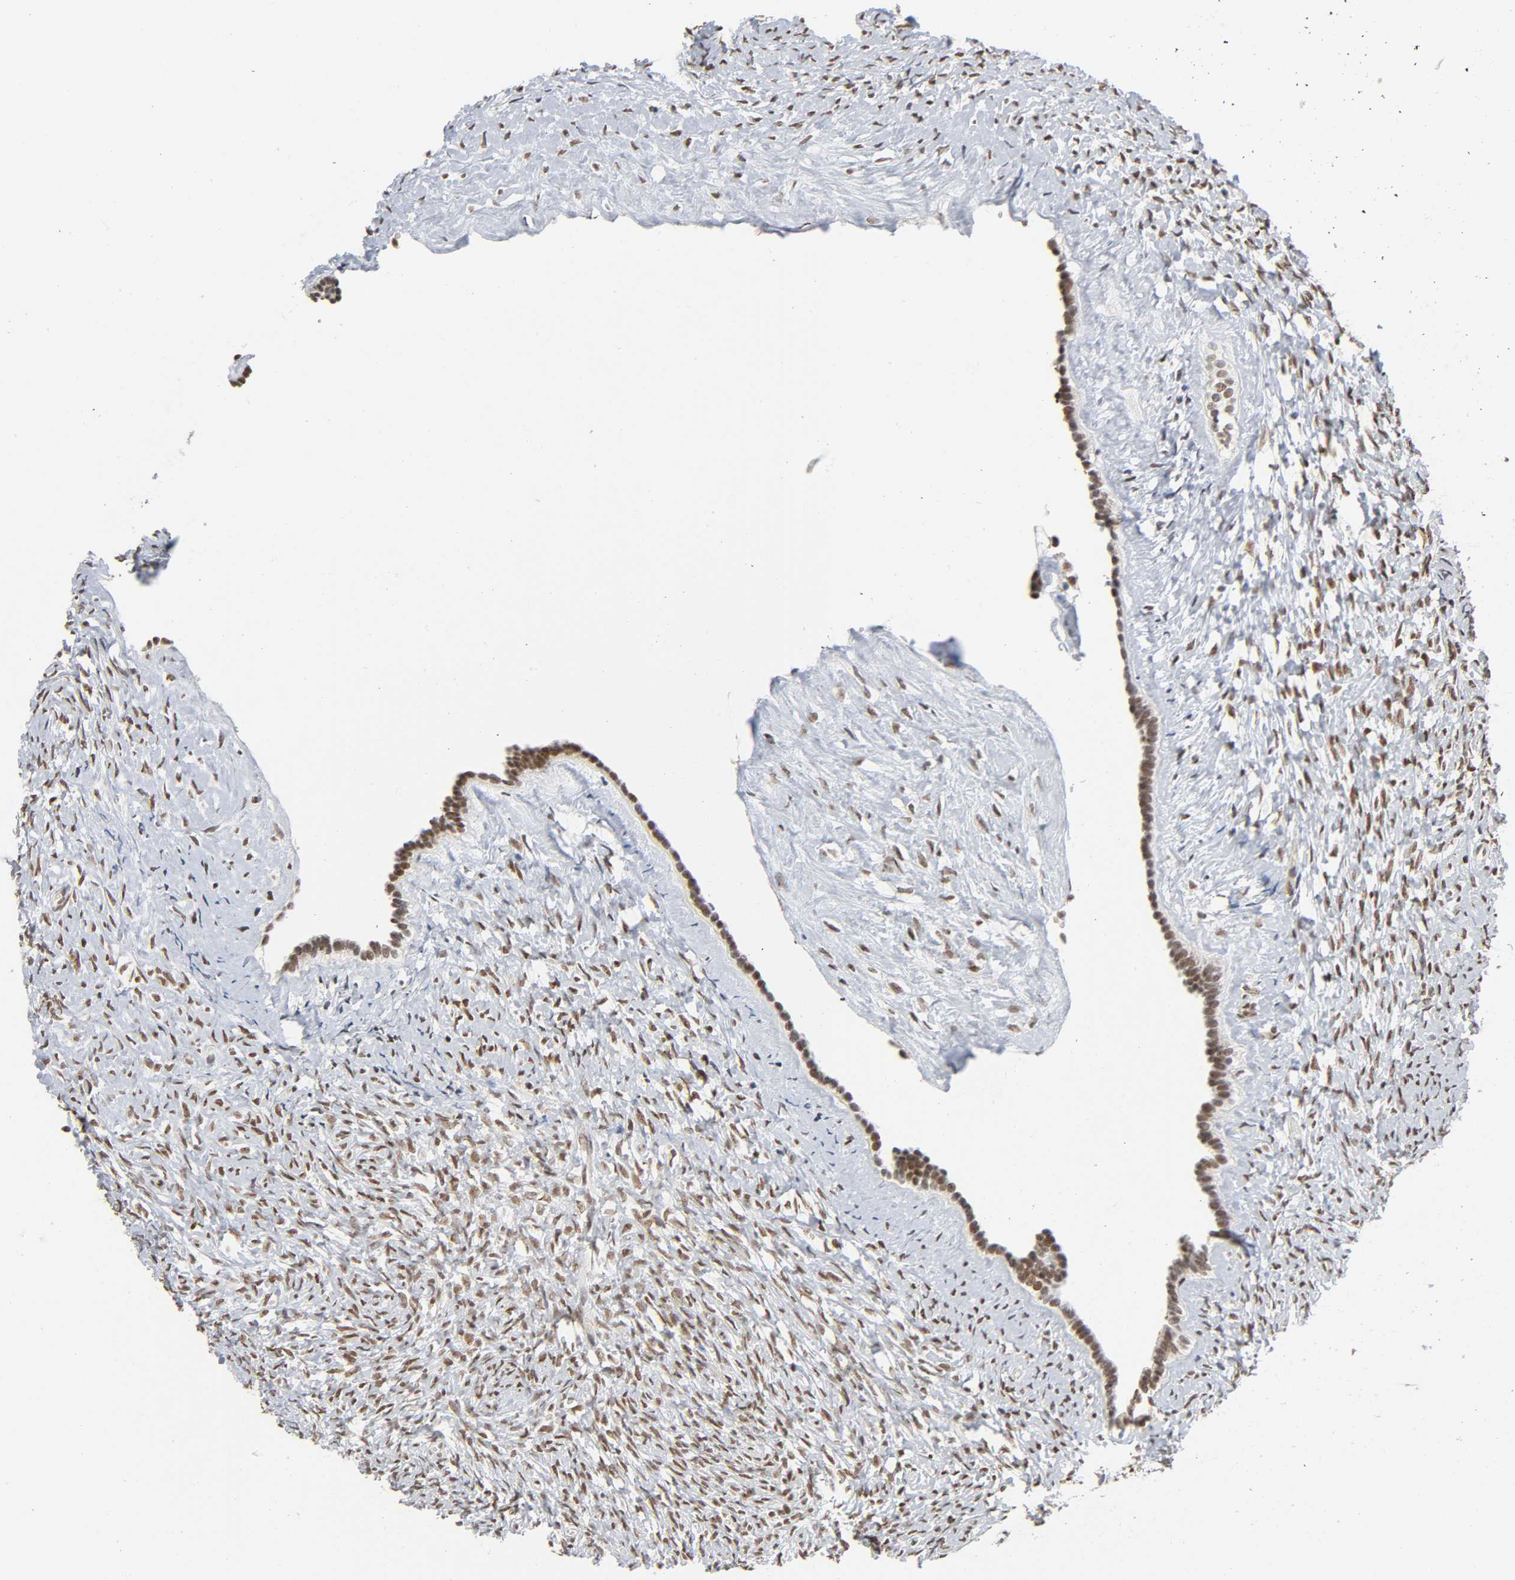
{"staining": {"intensity": "moderate", "quantity": ">75%", "location": "nuclear"}, "tissue": "ovary", "cell_type": "Ovarian stroma cells", "image_type": "normal", "snomed": [{"axis": "morphology", "description": "Normal tissue, NOS"}, {"axis": "topography", "description": "Ovary"}], "caption": "An image of human ovary stained for a protein shows moderate nuclear brown staining in ovarian stroma cells. (DAB = brown stain, brightfield microscopy at high magnification).", "gene": "KAT2B", "patient": {"sex": "female", "age": 35}}